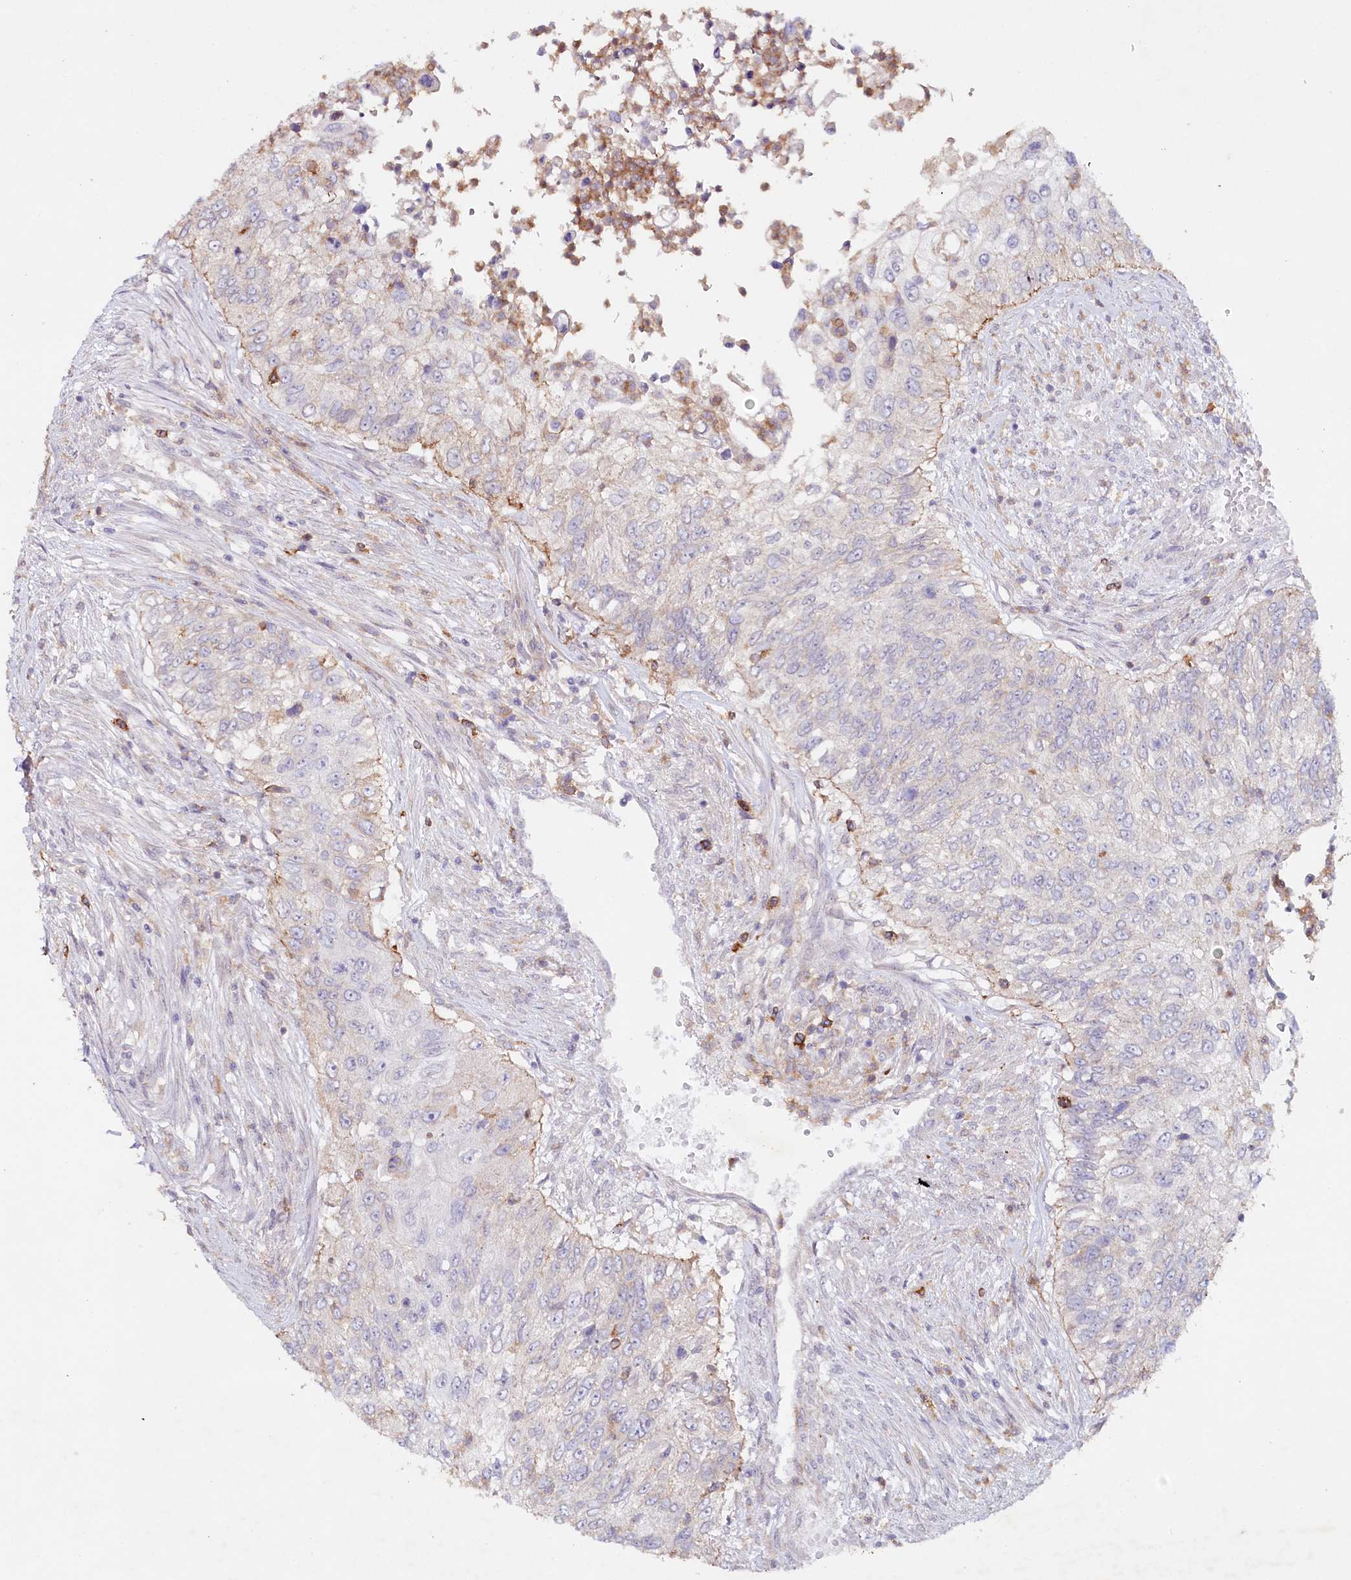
{"staining": {"intensity": "moderate", "quantity": "<25%", "location": "cytoplasmic/membranous"}, "tissue": "urothelial cancer", "cell_type": "Tumor cells", "image_type": "cancer", "snomed": [{"axis": "morphology", "description": "Urothelial carcinoma, High grade"}, {"axis": "topography", "description": "Urinary bladder"}], "caption": "Moderate cytoplasmic/membranous expression for a protein is seen in about <25% of tumor cells of high-grade urothelial carcinoma using immunohistochemistry (IHC).", "gene": "ALDH3B1", "patient": {"sex": "female", "age": 60}}